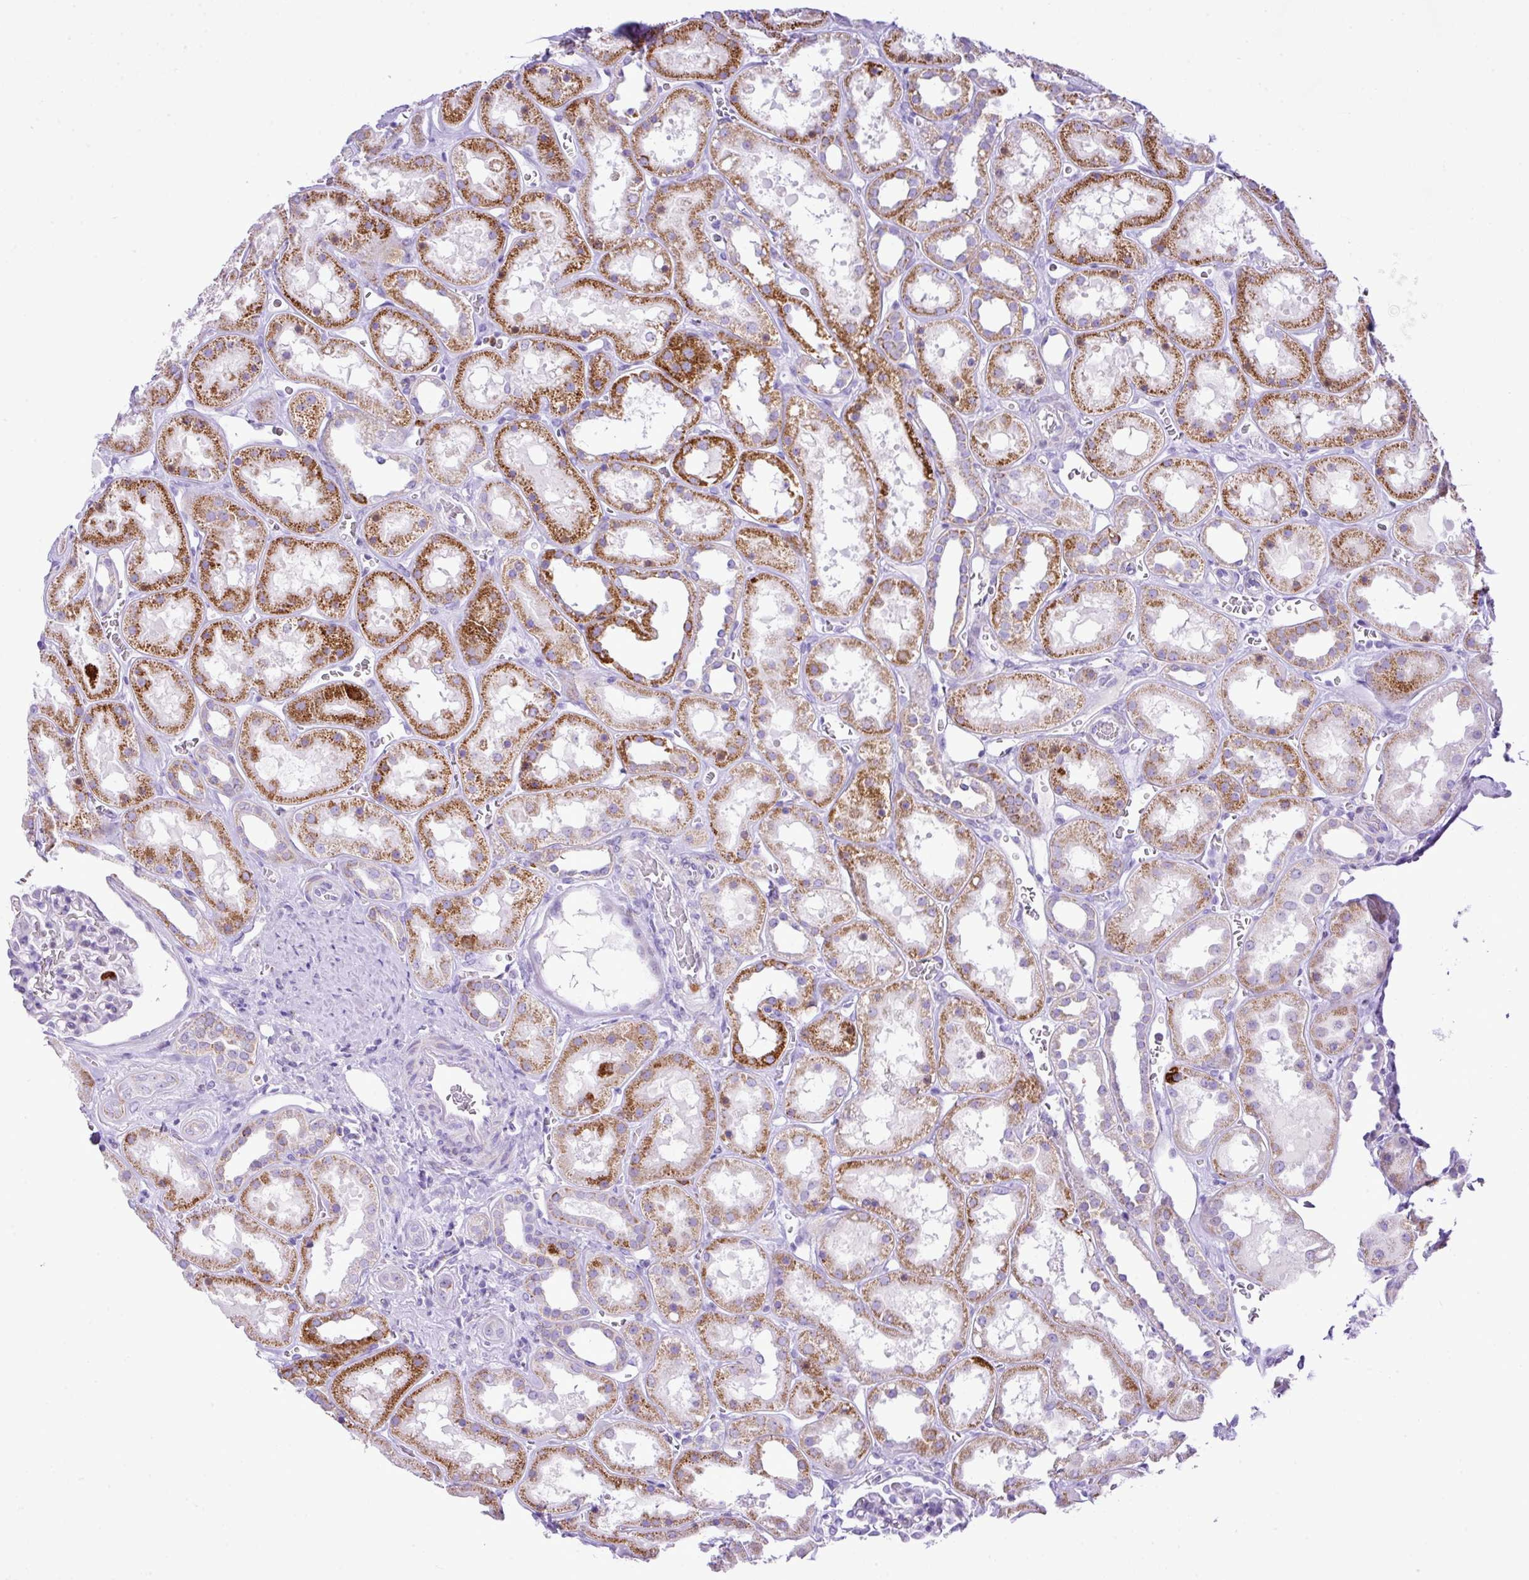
{"staining": {"intensity": "negative", "quantity": "none", "location": "none"}, "tissue": "kidney", "cell_type": "Cells in glomeruli", "image_type": "normal", "snomed": [{"axis": "morphology", "description": "Normal tissue, NOS"}, {"axis": "topography", "description": "Kidney"}], "caption": "Immunohistochemical staining of benign kidney displays no significant expression in cells in glomeruli. (Immunohistochemistry (ihc), brightfield microscopy, high magnification).", "gene": "RCAN2", "patient": {"sex": "female", "age": 41}}